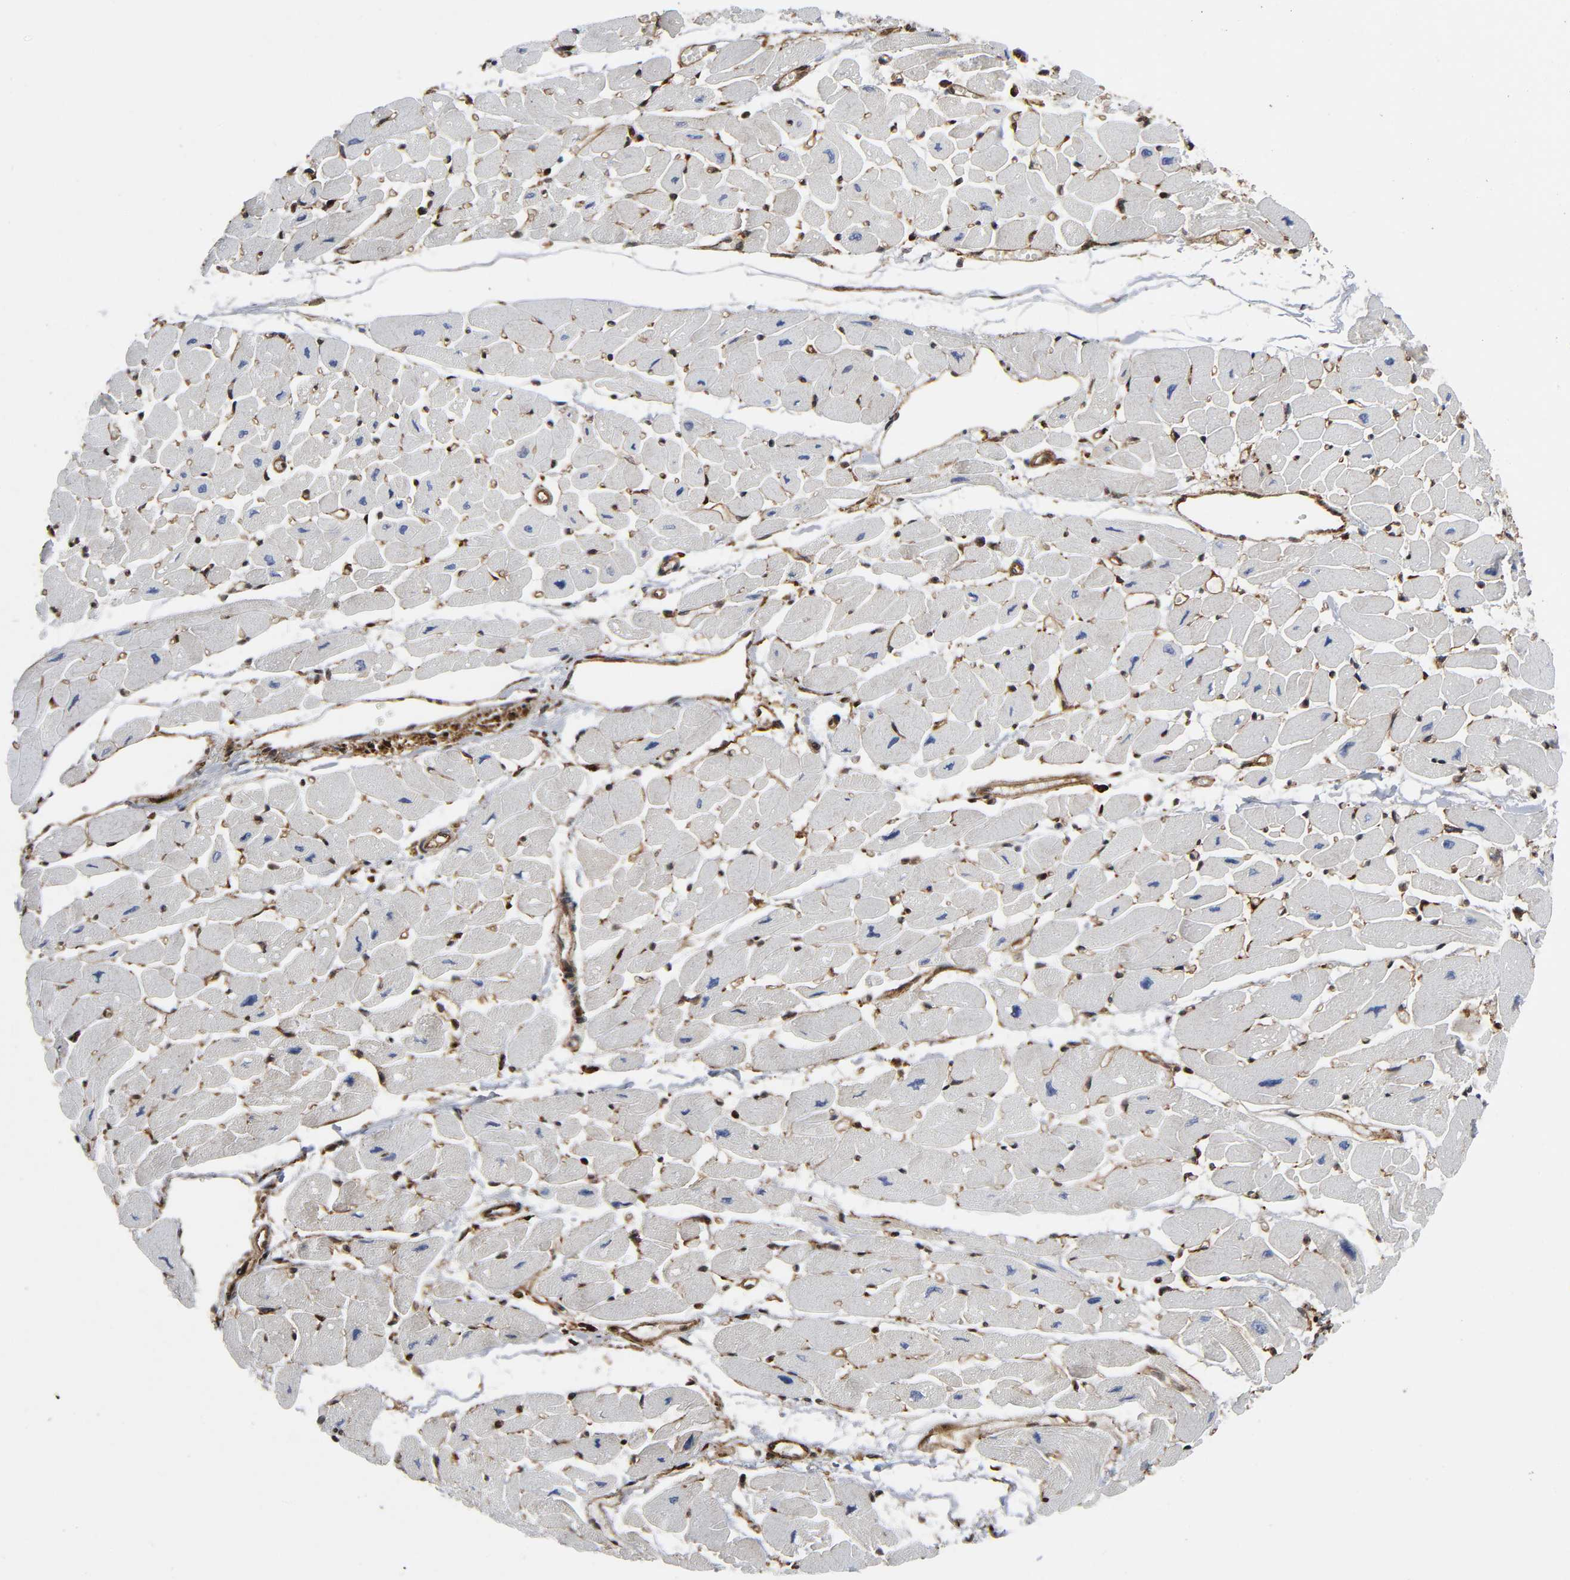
{"staining": {"intensity": "negative", "quantity": "none", "location": "none"}, "tissue": "heart muscle", "cell_type": "Cardiomyocytes", "image_type": "normal", "snomed": [{"axis": "morphology", "description": "Normal tissue, NOS"}, {"axis": "topography", "description": "Heart"}], "caption": "The image demonstrates no staining of cardiomyocytes in normal heart muscle.", "gene": "MAPK1", "patient": {"sex": "female", "age": 54}}